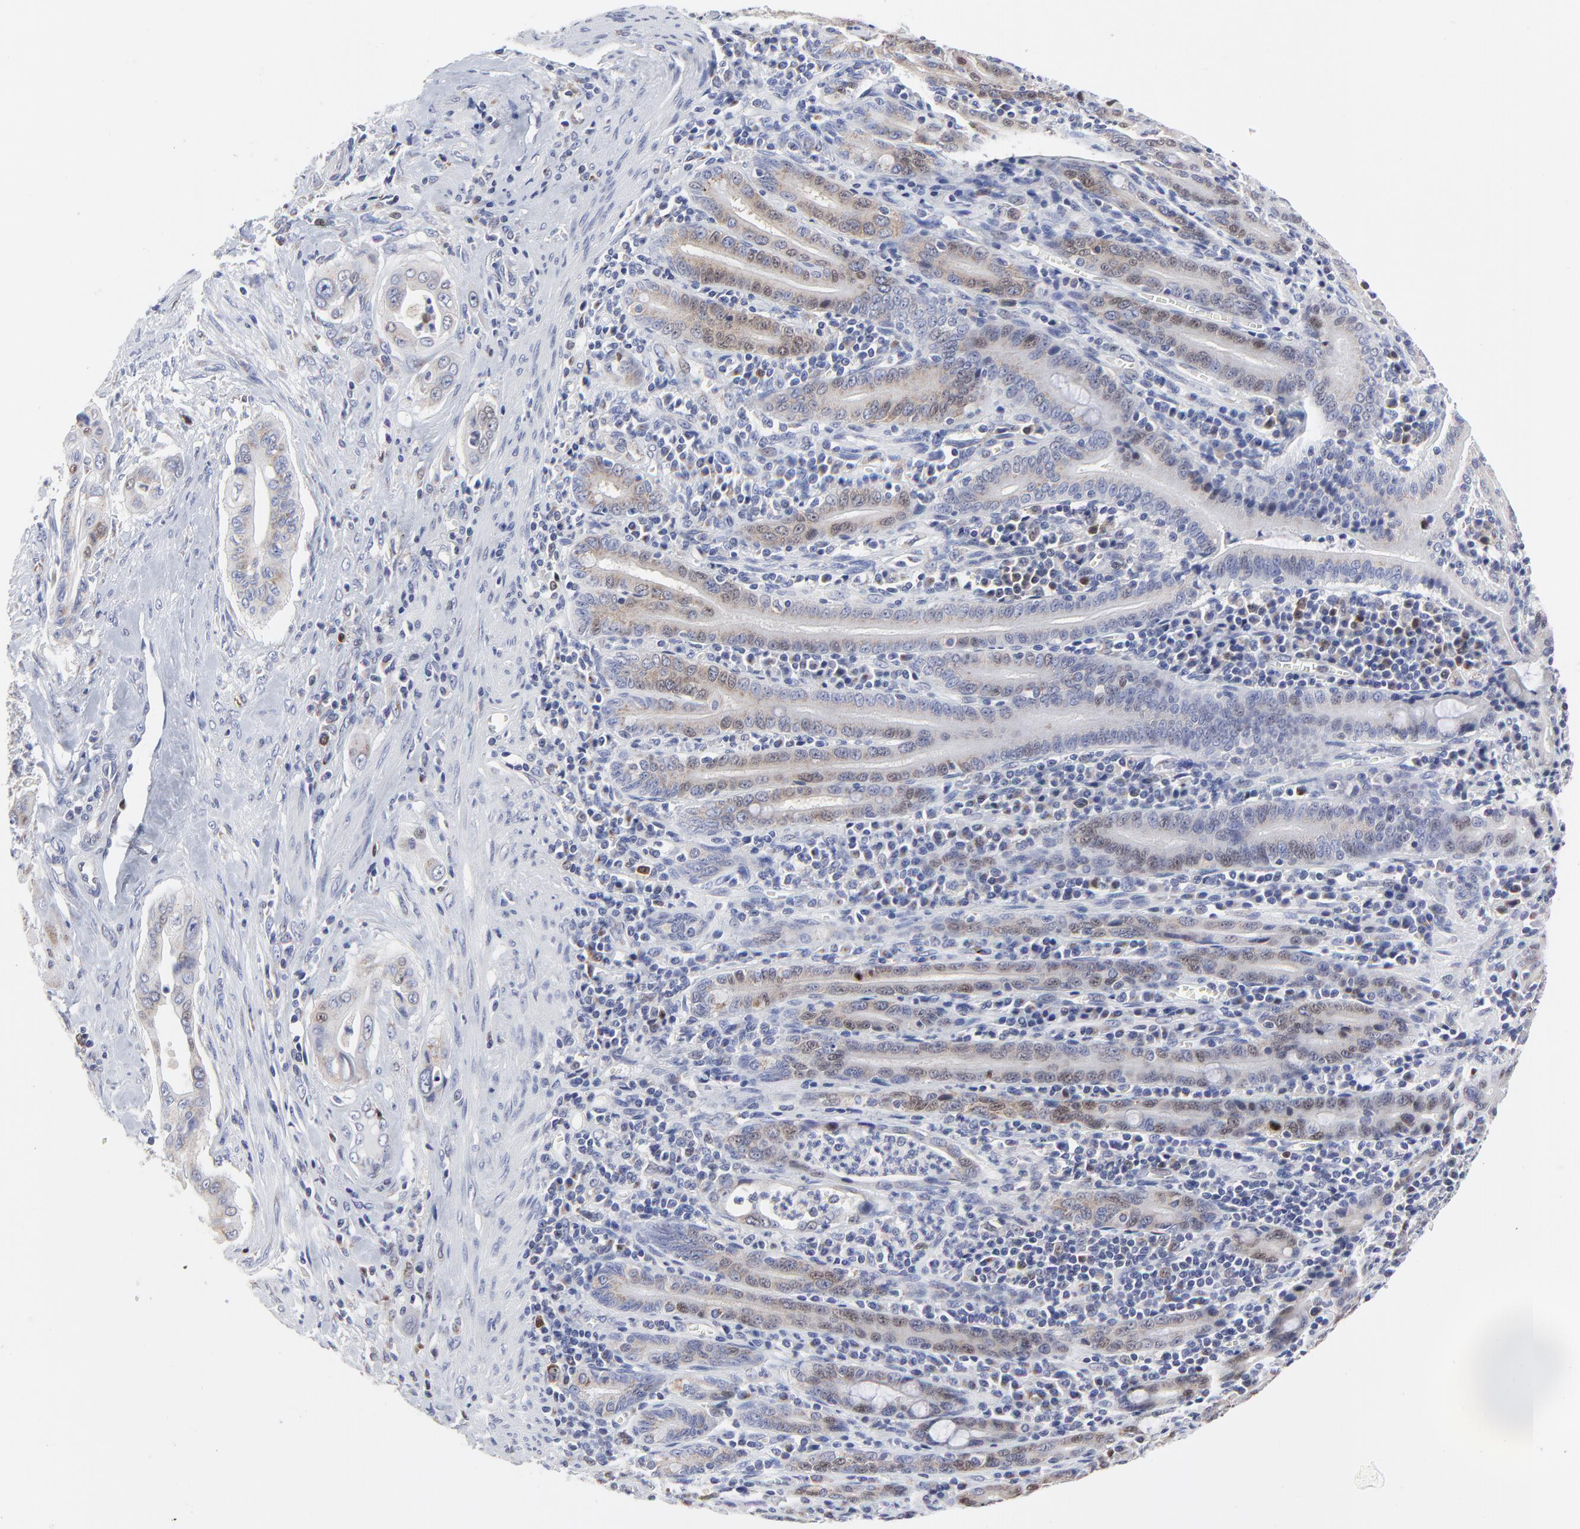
{"staining": {"intensity": "weak", "quantity": "<25%", "location": "cytoplasmic/membranous,nuclear"}, "tissue": "pancreatic cancer", "cell_type": "Tumor cells", "image_type": "cancer", "snomed": [{"axis": "morphology", "description": "Adenocarcinoma, NOS"}, {"axis": "topography", "description": "Pancreas"}], "caption": "The photomicrograph shows no significant positivity in tumor cells of pancreatic cancer (adenocarcinoma).", "gene": "NCAPH", "patient": {"sex": "male", "age": 77}}